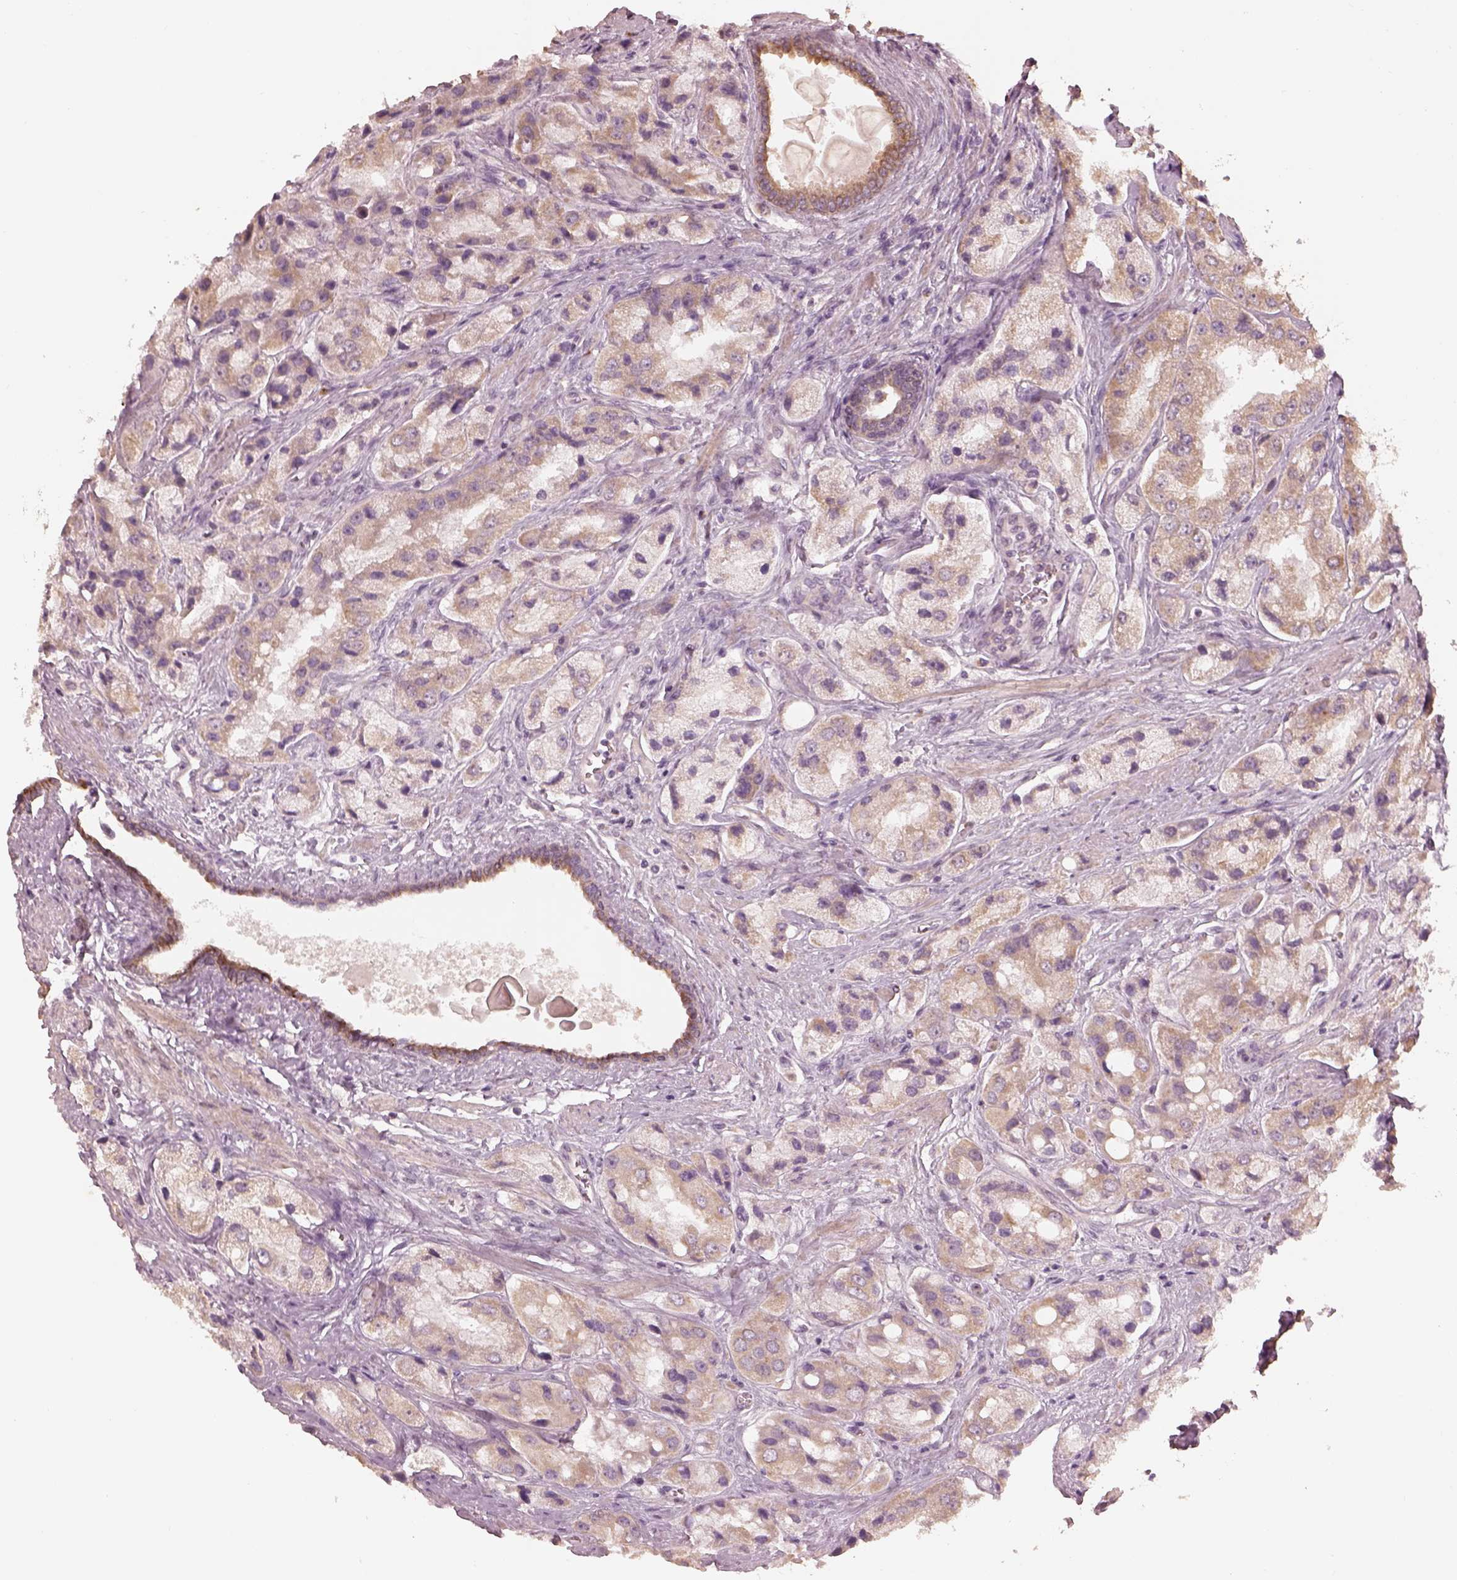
{"staining": {"intensity": "weak", "quantity": "25%-75%", "location": "cytoplasmic/membranous"}, "tissue": "prostate cancer", "cell_type": "Tumor cells", "image_type": "cancer", "snomed": [{"axis": "morphology", "description": "Adenocarcinoma, Low grade"}, {"axis": "topography", "description": "Prostate"}], "caption": "Low-grade adenocarcinoma (prostate) was stained to show a protein in brown. There is low levels of weak cytoplasmic/membranous staining in about 25%-75% of tumor cells.", "gene": "SLC25A46", "patient": {"sex": "male", "age": 69}}